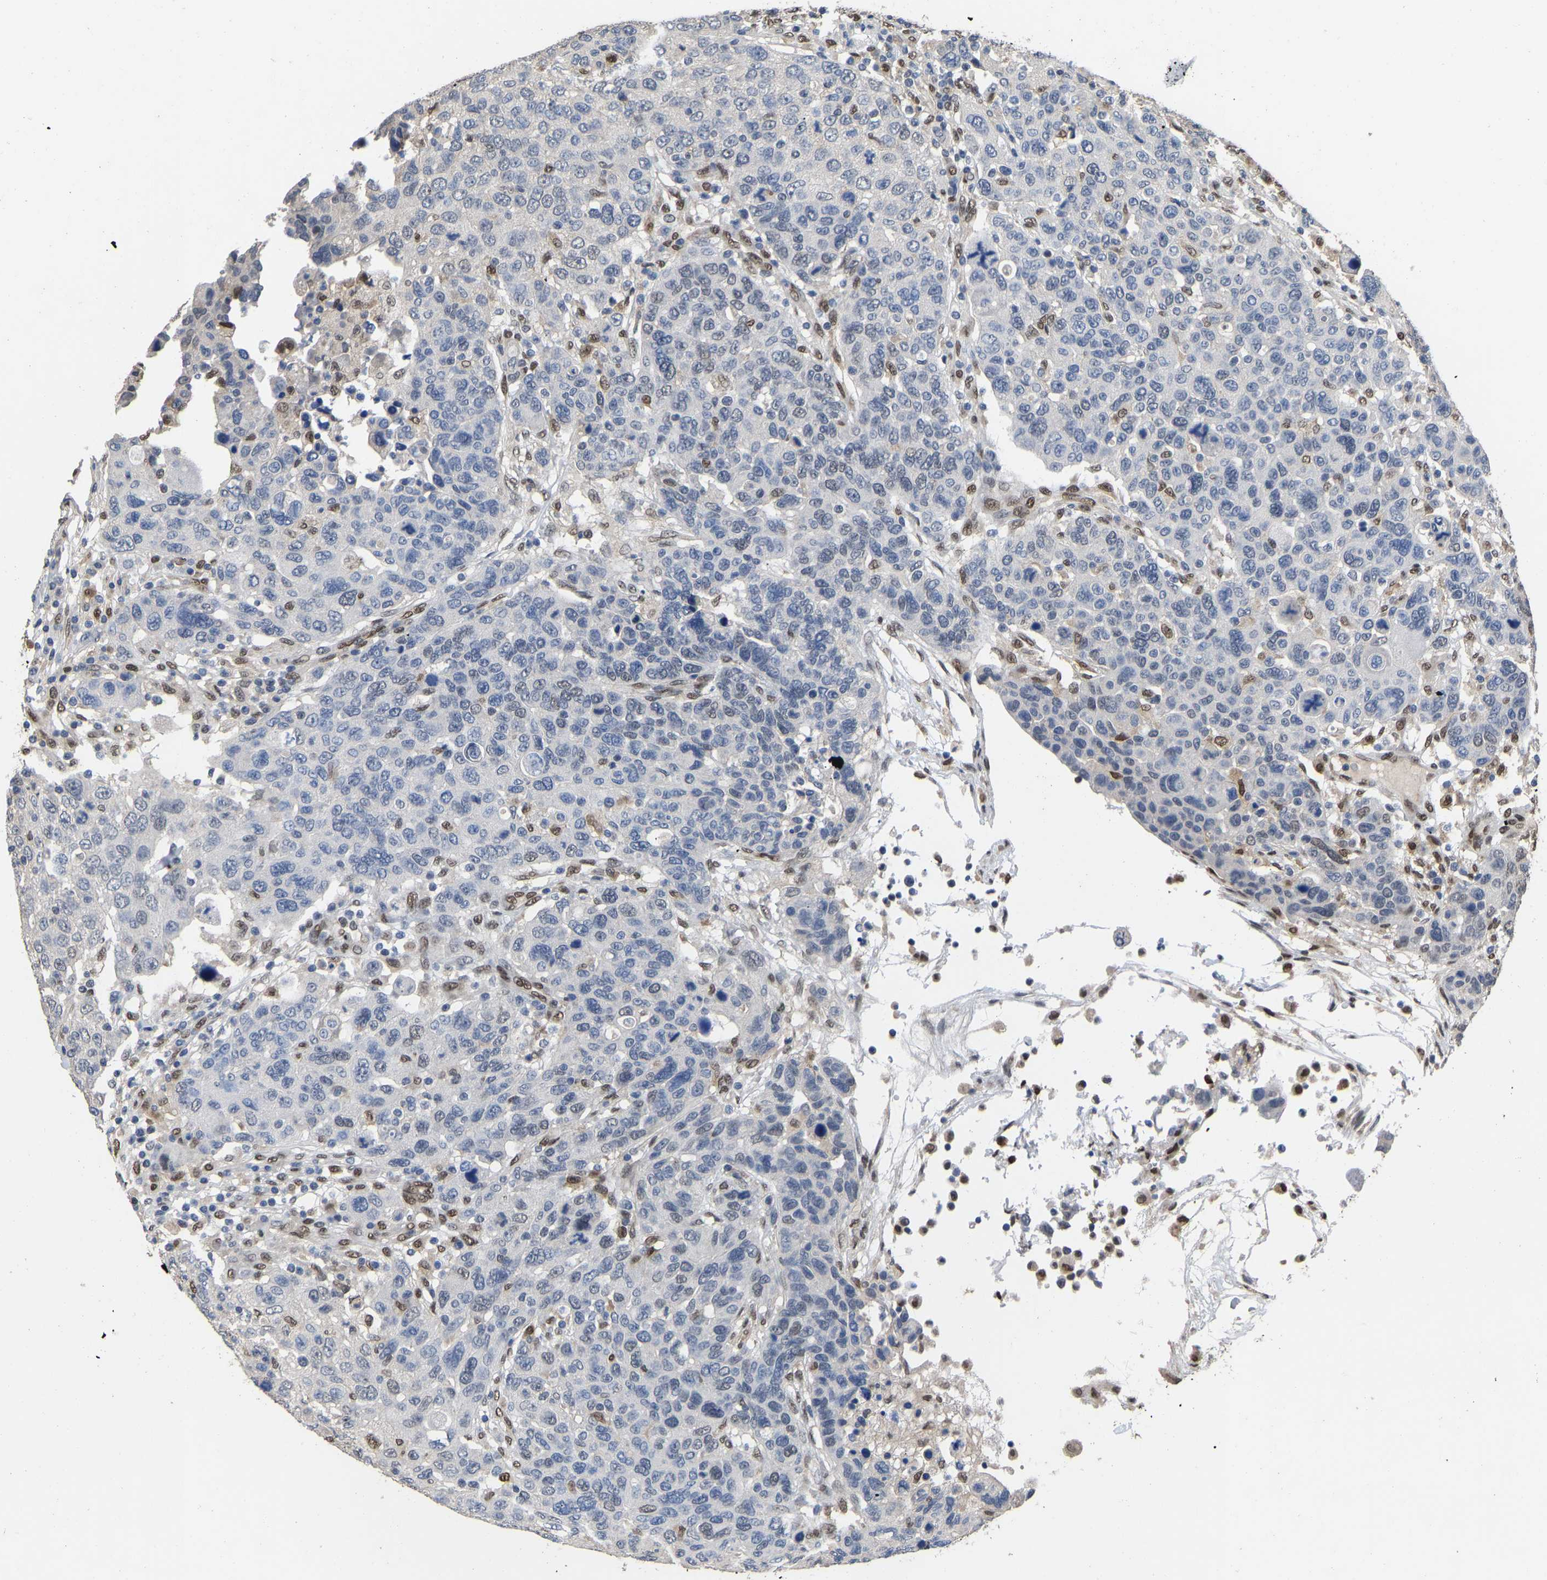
{"staining": {"intensity": "moderate", "quantity": "<25%", "location": "nuclear"}, "tissue": "breast cancer", "cell_type": "Tumor cells", "image_type": "cancer", "snomed": [{"axis": "morphology", "description": "Duct carcinoma"}, {"axis": "topography", "description": "Breast"}], "caption": "Immunohistochemical staining of breast intraductal carcinoma displays low levels of moderate nuclear positivity in approximately <25% of tumor cells.", "gene": "QKI", "patient": {"sex": "female", "age": 37}}